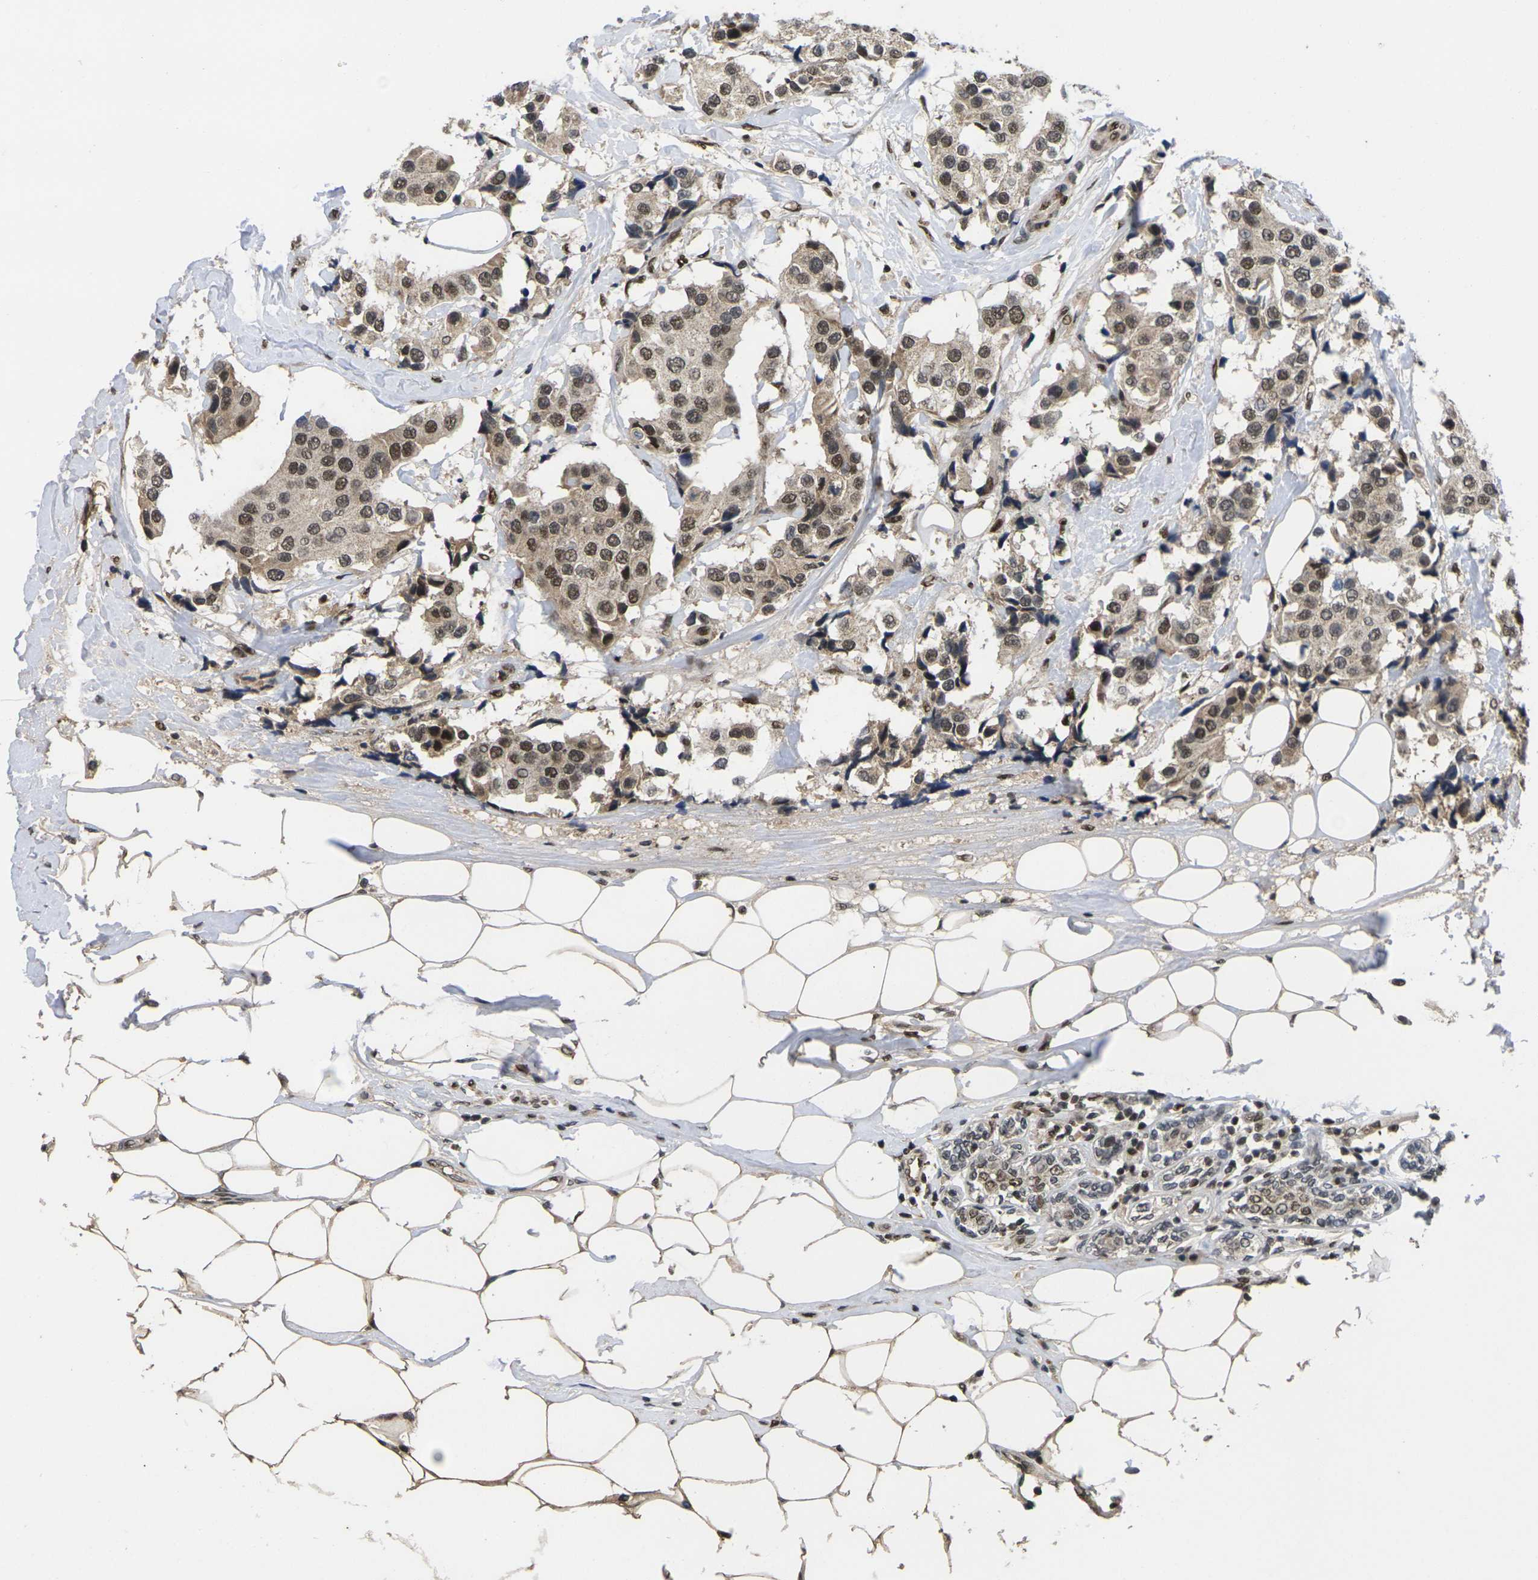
{"staining": {"intensity": "strong", "quantity": ">75%", "location": "nuclear"}, "tissue": "breast cancer", "cell_type": "Tumor cells", "image_type": "cancer", "snomed": [{"axis": "morphology", "description": "Normal tissue, NOS"}, {"axis": "morphology", "description": "Duct carcinoma"}, {"axis": "topography", "description": "Breast"}], "caption": "Breast cancer stained for a protein (brown) reveals strong nuclear positive staining in approximately >75% of tumor cells.", "gene": "GTF2E1", "patient": {"sex": "female", "age": 39}}